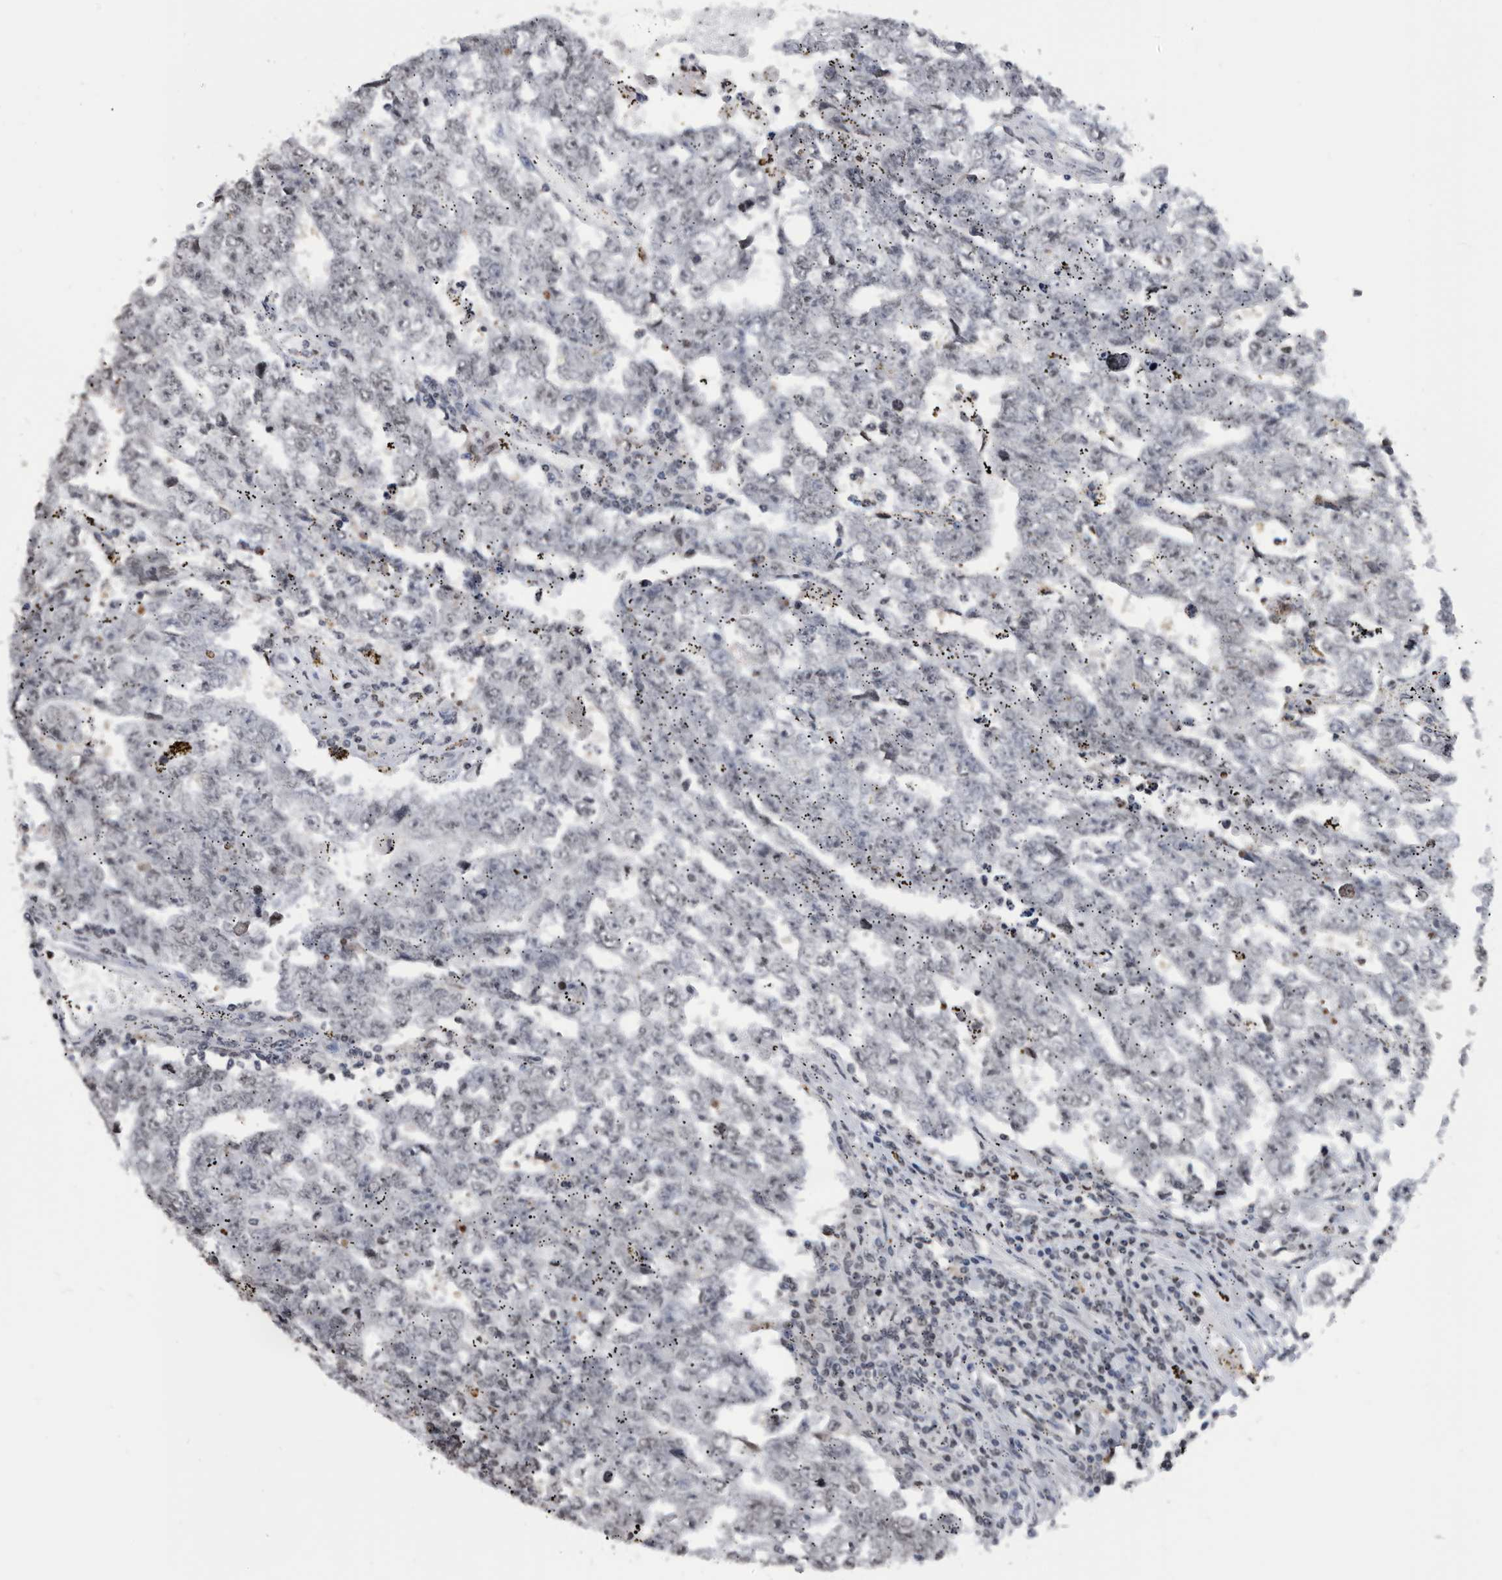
{"staining": {"intensity": "weak", "quantity": "25%-75%", "location": "nuclear"}, "tissue": "testis cancer", "cell_type": "Tumor cells", "image_type": "cancer", "snomed": [{"axis": "morphology", "description": "Carcinoma, Embryonal, NOS"}, {"axis": "topography", "description": "Testis"}], "caption": "Human embryonal carcinoma (testis) stained with a protein marker reveals weak staining in tumor cells.", "gene": "TSTD1", "patient": {"sex": "male", "age": 25}}